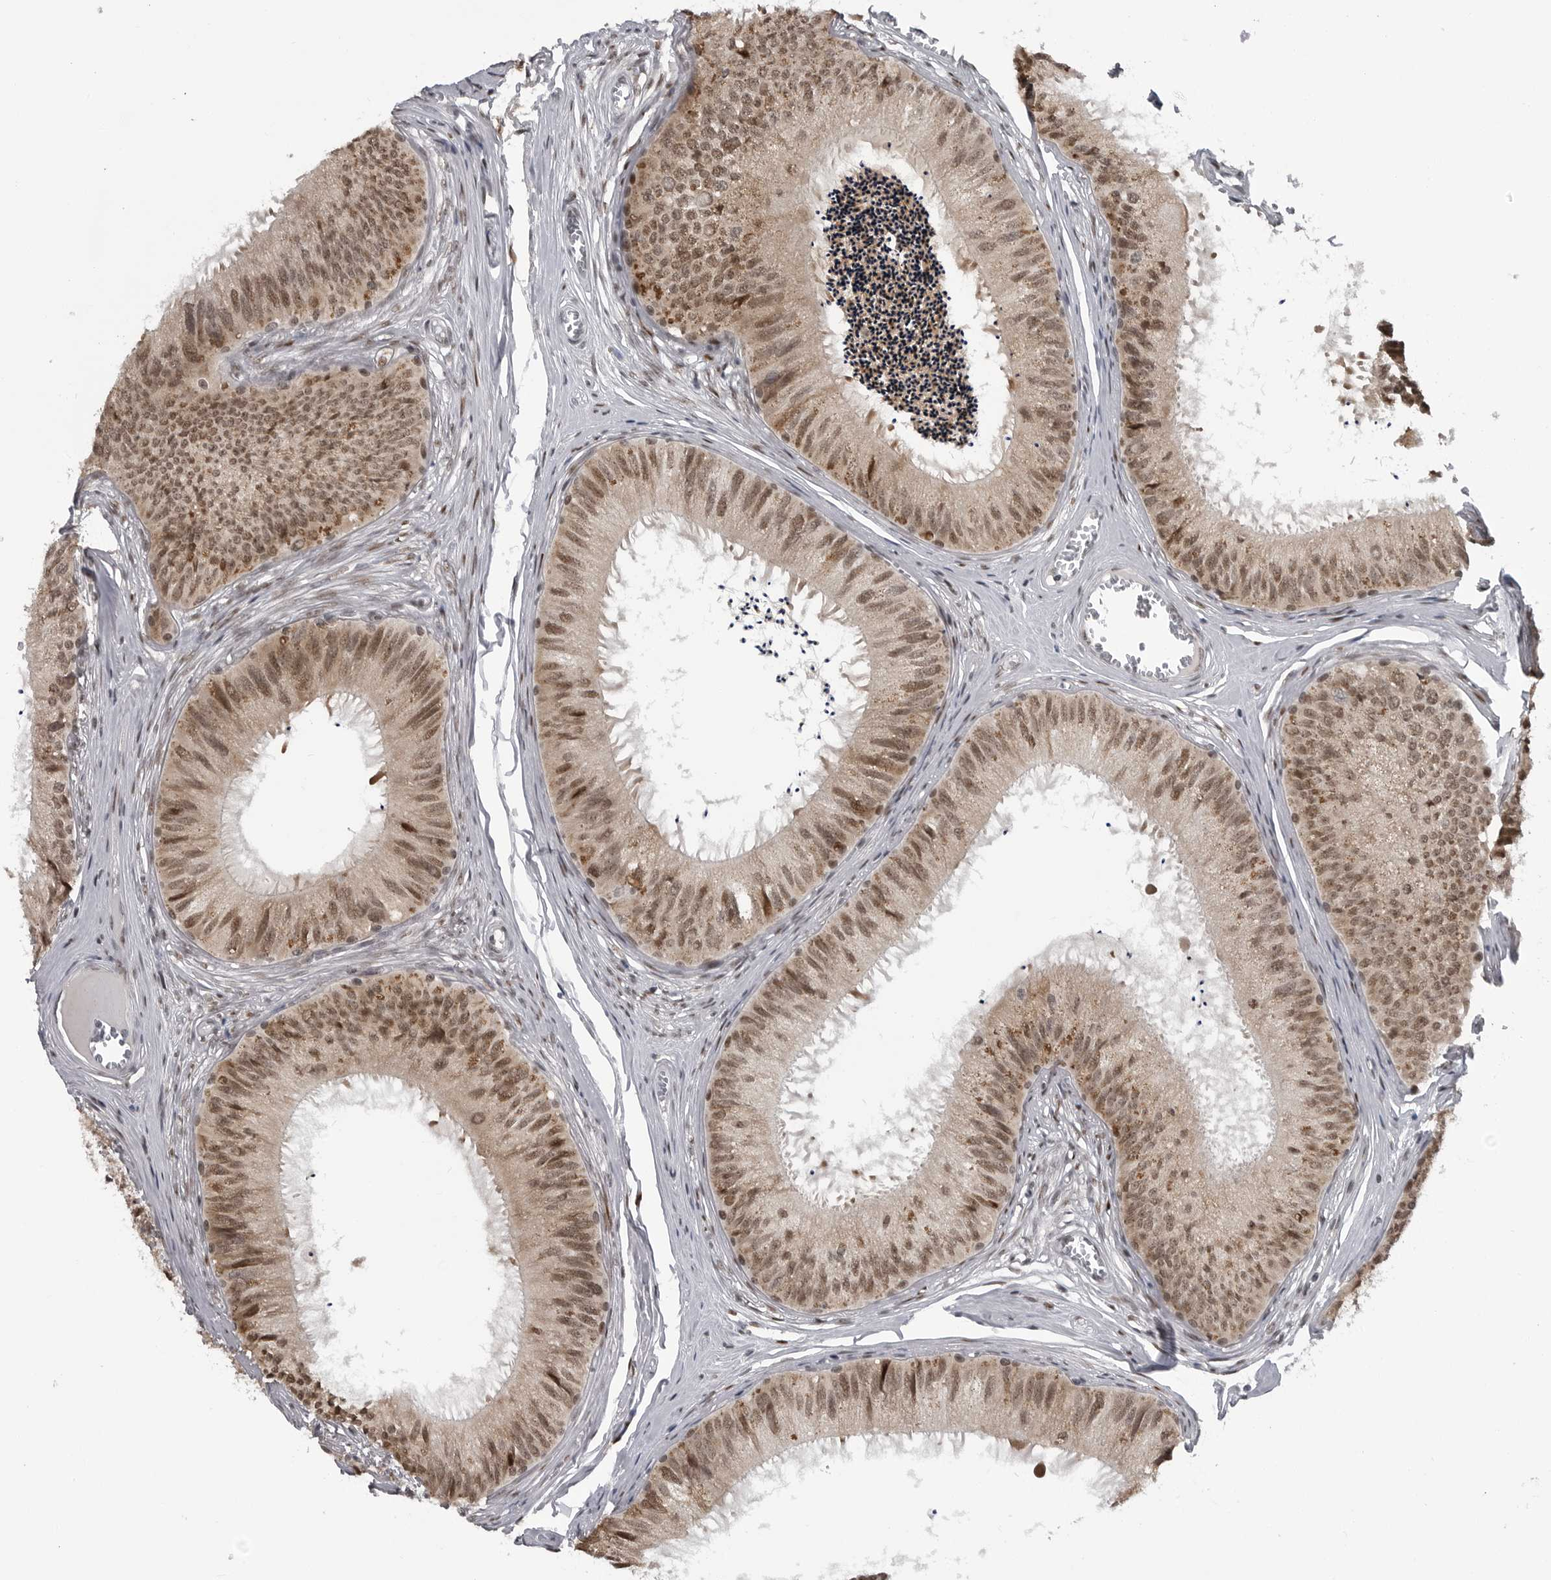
{"staining": {"intensity": "moderate", "quantity": ">75%", "location": "nuclear"}, "tissue": "epididymis", "cell_type": "Glandular cells", "image_type": "normal", "snomed": [{"axis": "morphology", "description": "Normal tissue, NOS"}, {"axis": "topography", "description": "Epididymis"}], "caption": "Glandular cells display moderate nuclear staining in approximately >75% of cells in benign epididymis.", "gene": "C8orf58", "patient": {"sex": "male", "age": 79}}